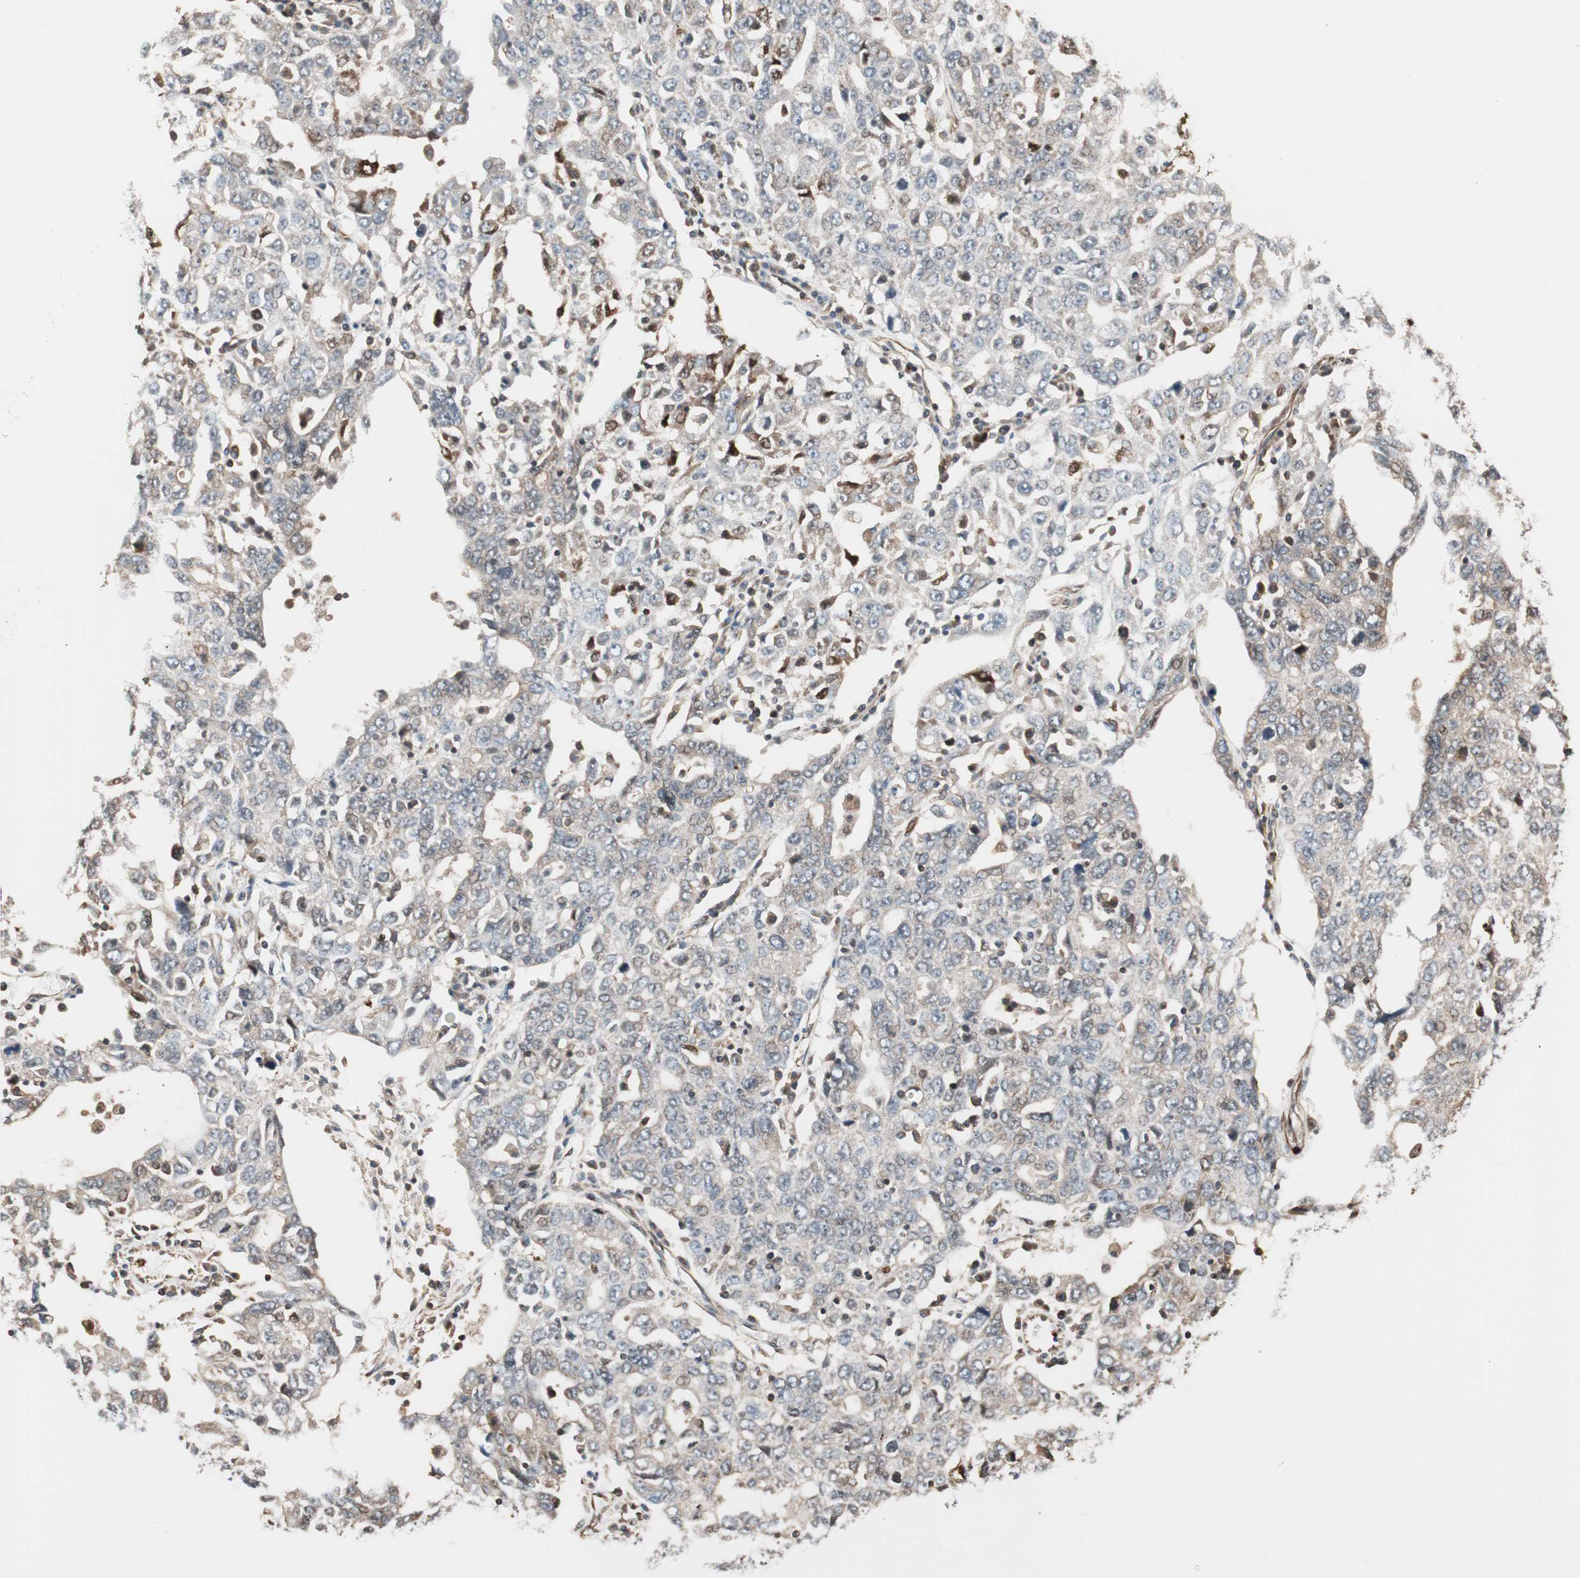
{"staining": {"intensity": "weak", "quantity": "25%-75%", "location": "cytoplasmic/membranous"}, "tissue": "ovarian cancer", "cell_type": "Tumor cells", "image_type": "cancer", "snomed": [{"axis": "morphology", "description": "Carcinoma, endometroid"}, {"axis": "topography", "description": "Ovary"}], "caption": "Ovarian cancer (endometroid carcinoma) stained with a brown dye exhibits weak cytoplasmic/membranous positive expression in about 25%-75% of tumor cells.", "gene": "MAD2L2", "patient": {"sex": "female", "age": 62}}